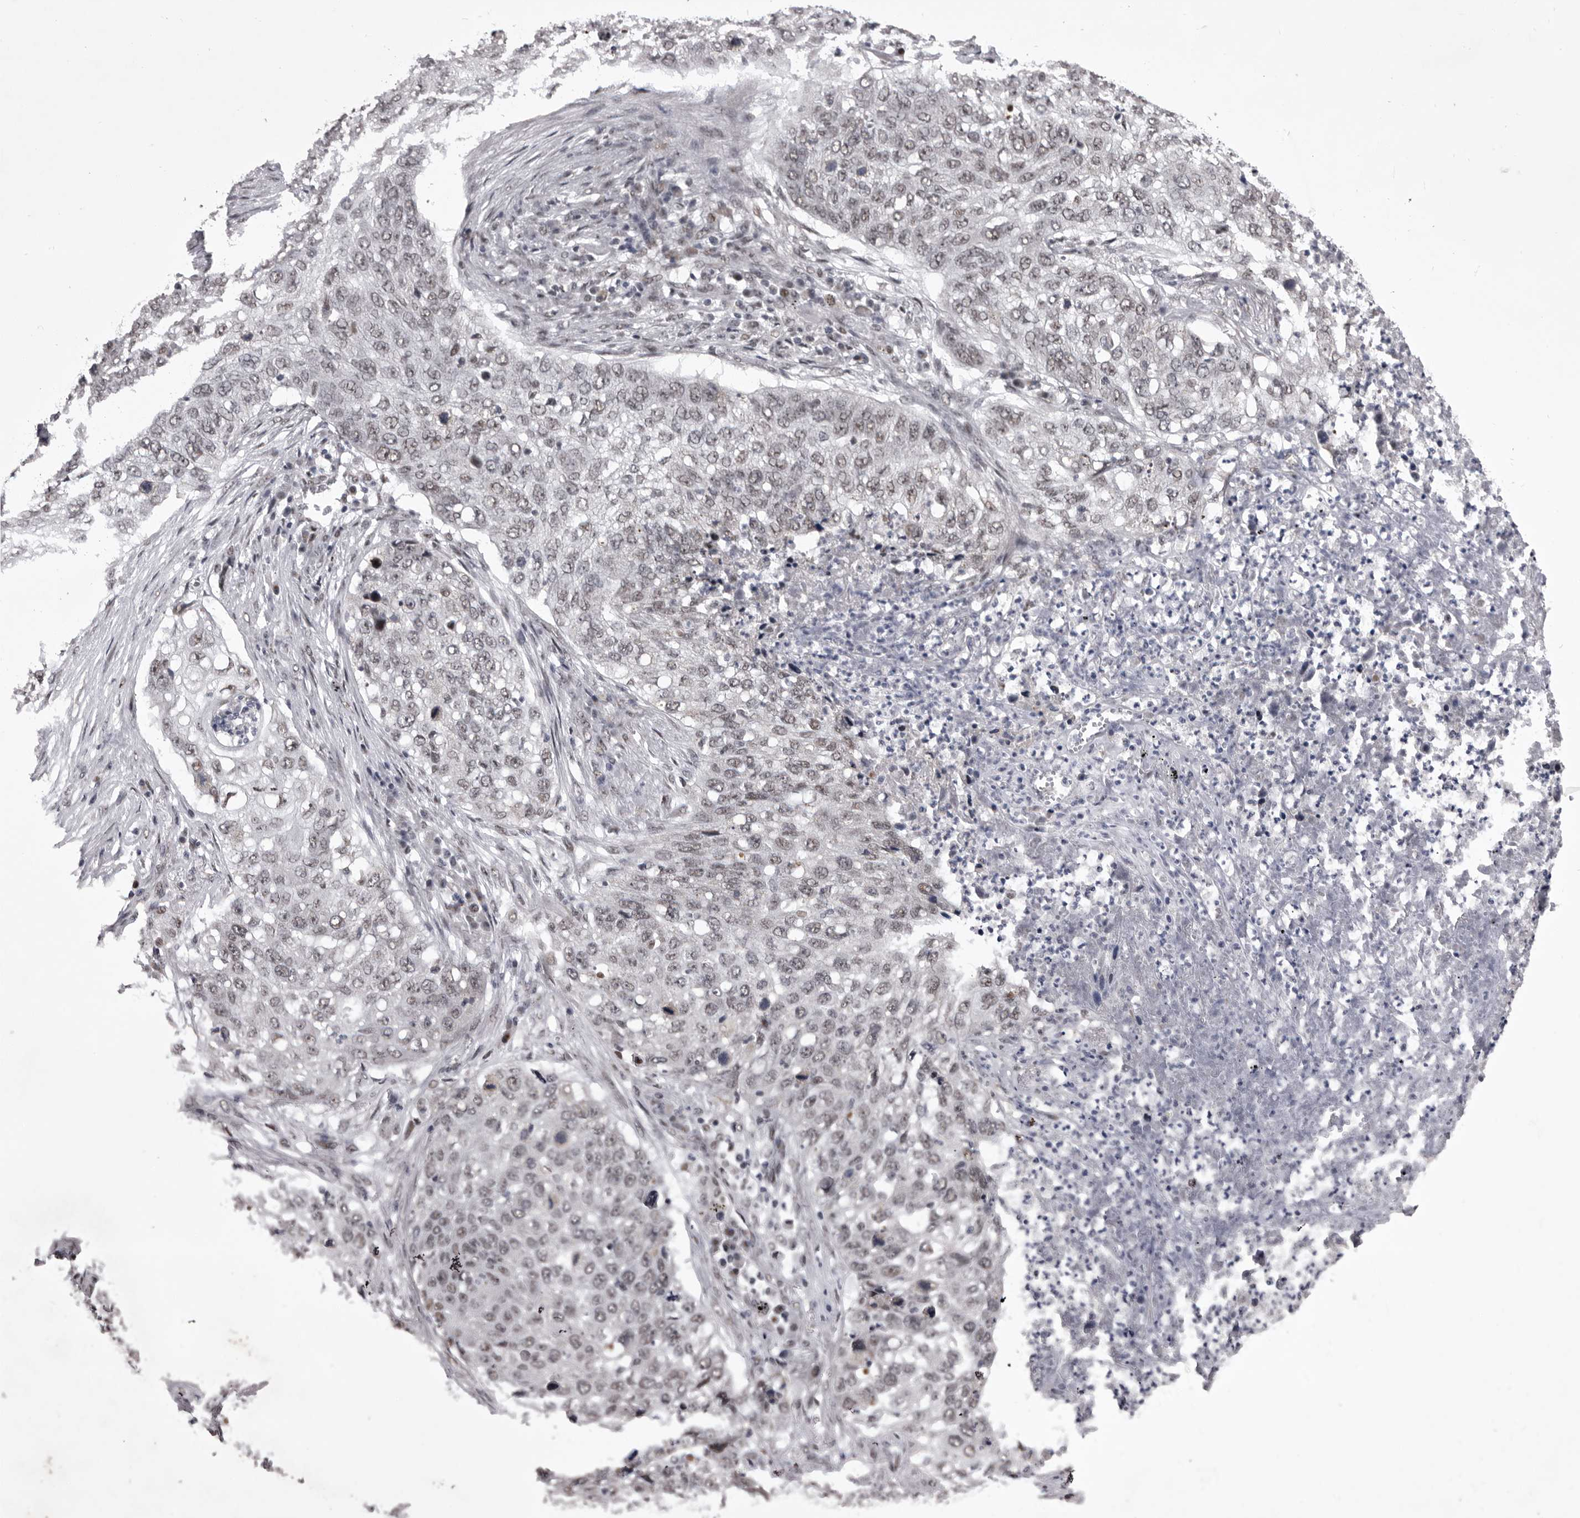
{"staining": {"intensity": "weak", "quantity": "<25%", "location": "nuclear"}, "tissue": "lung cancer", "cell_type": "Tumor cells", "image_type": "cancer", "snomed": [{"axis": "morphology", "description": "Squamous cell carcinoma, NOS"}, {"axis": "topography", "description": "Lung"}], "caption": "The immunohistochemistry image has no significant positivity in tumor cells of lung squamous cell carcinoma tissue.", "gene": "PRPF3", "patient": {"sex": "female", "age": 63}}